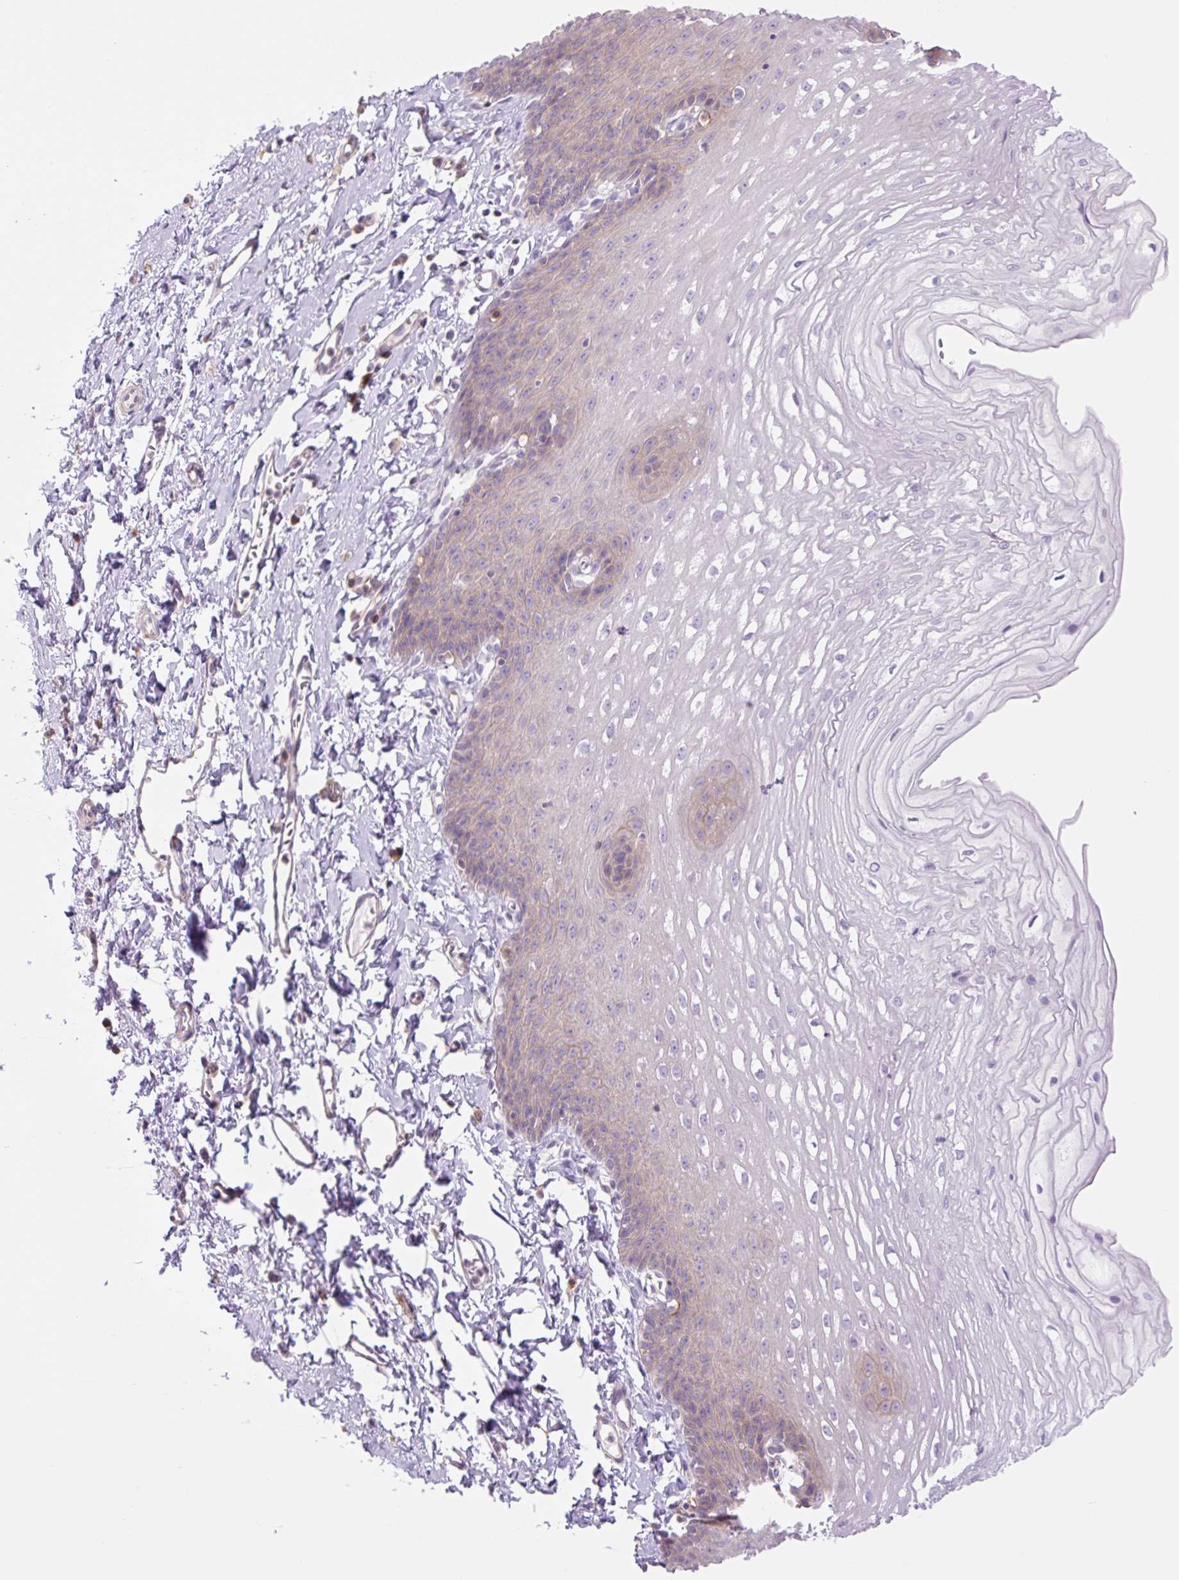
{"staining": {"intensity": "weak", "quantity": "<25%", "location": "cytoplasmic/membranous"}, "tissue": "esophagus", "cell_type": "Squamous epithelial cells", "image_type": "normal", "snomed": [{"axis": "morphology", "description": "Normal tissue, NOS"}, {"axis": "topography", "description": "Esophagus"}], "caption": "IHC photomicrograph of benign human esophagus stained for a protein (brown), which exhibits no expression in squamous epithelial cells.", "gene": "GRID2", "patient": {"sex": "male", "age": 70}}